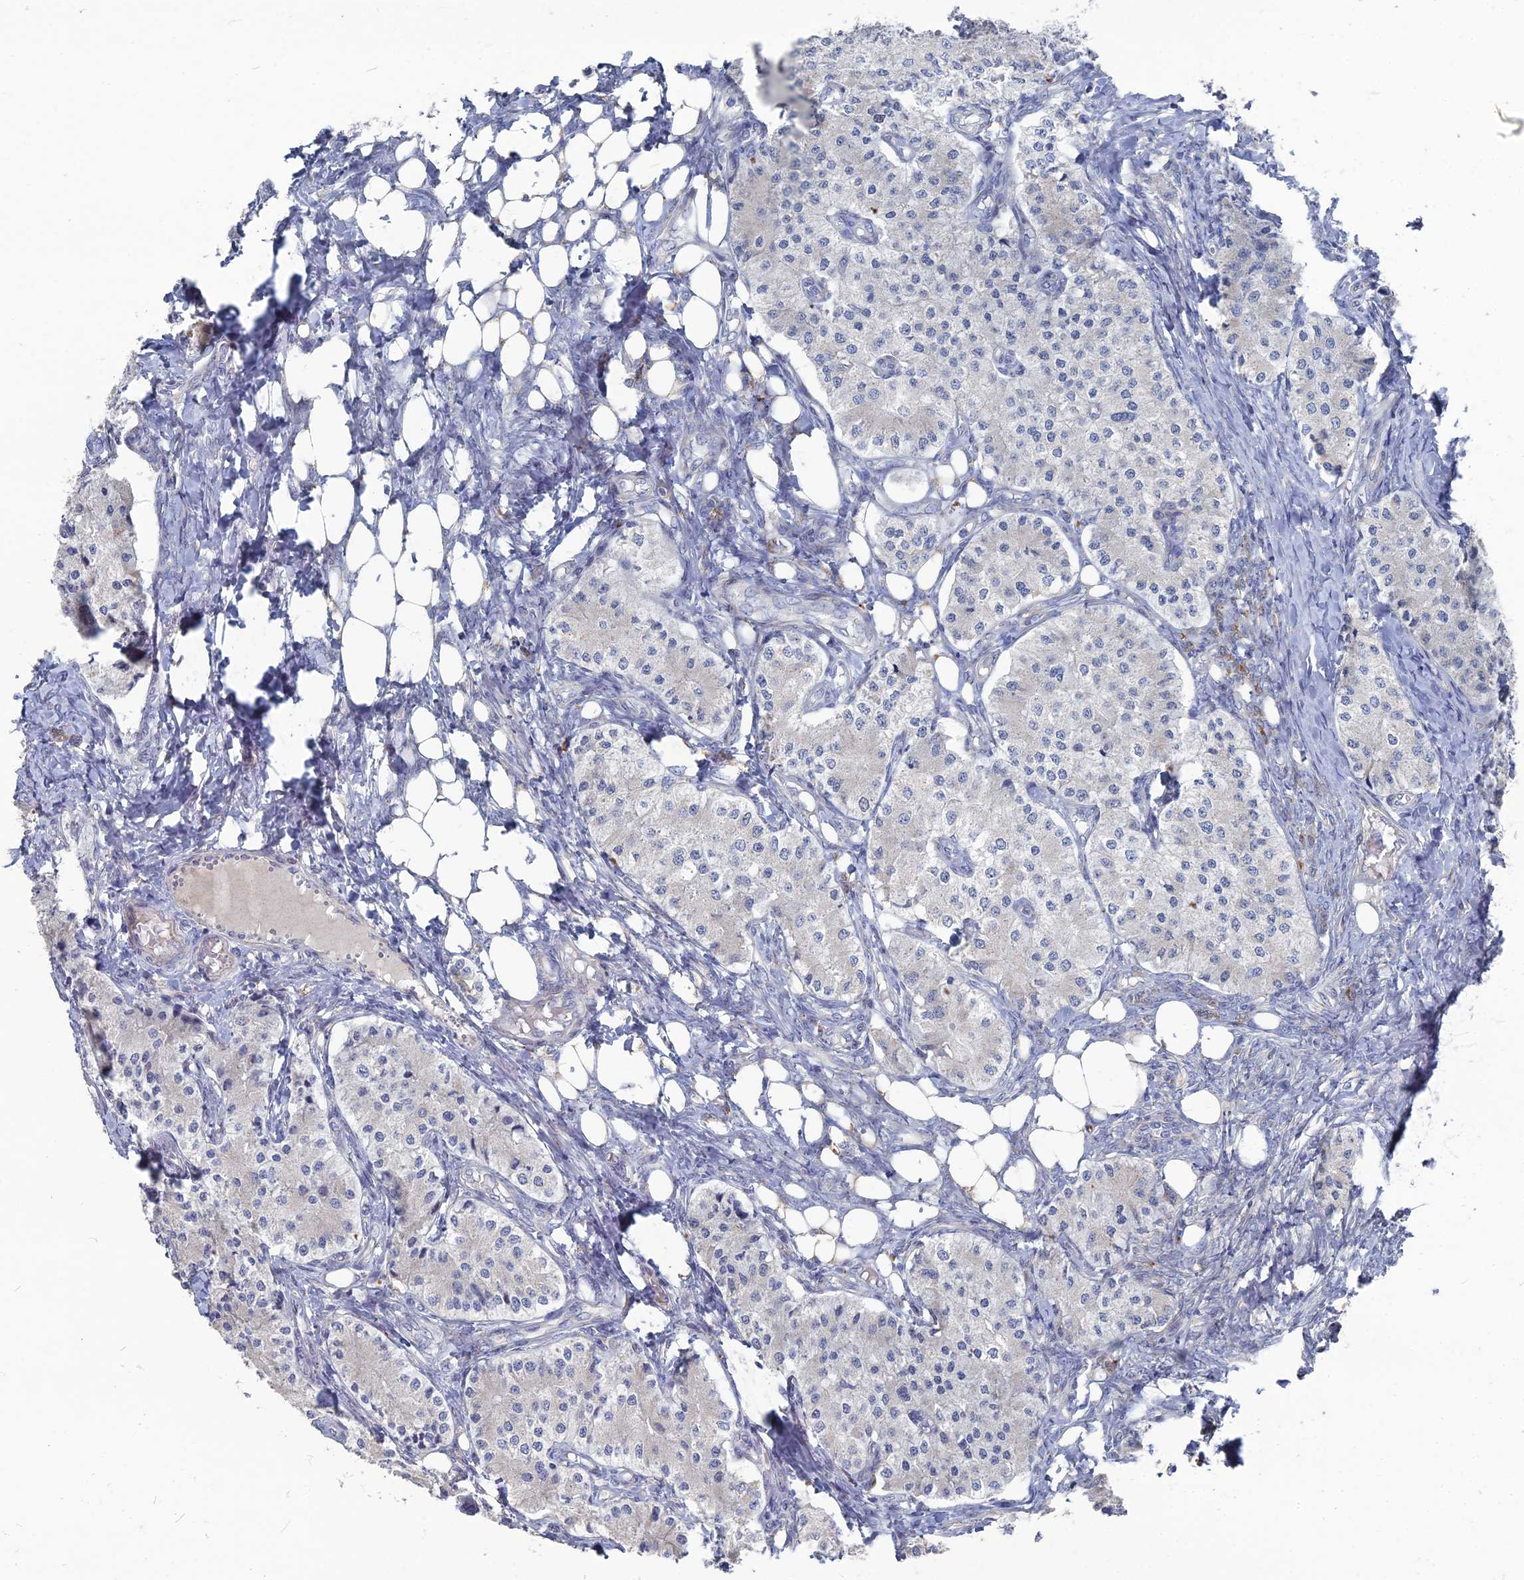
{"staining": {"intensity": "negative", "quantity": "none", "location": "none"}, "tissue": "carcinoid", "cell_type": "Tumor cells", "image_type": "cancer", "snomed": [{"axis": "morphology", "description": "Carcinoid, malignant, NOS"}, {"axis": "topography", "description": "Colon"}], "caption": "Micrograph shows no significant protein expression in tumor cells of carcinoid.", "gene": "TMEM128", "patient": {"sex": "female", "age": 52}}